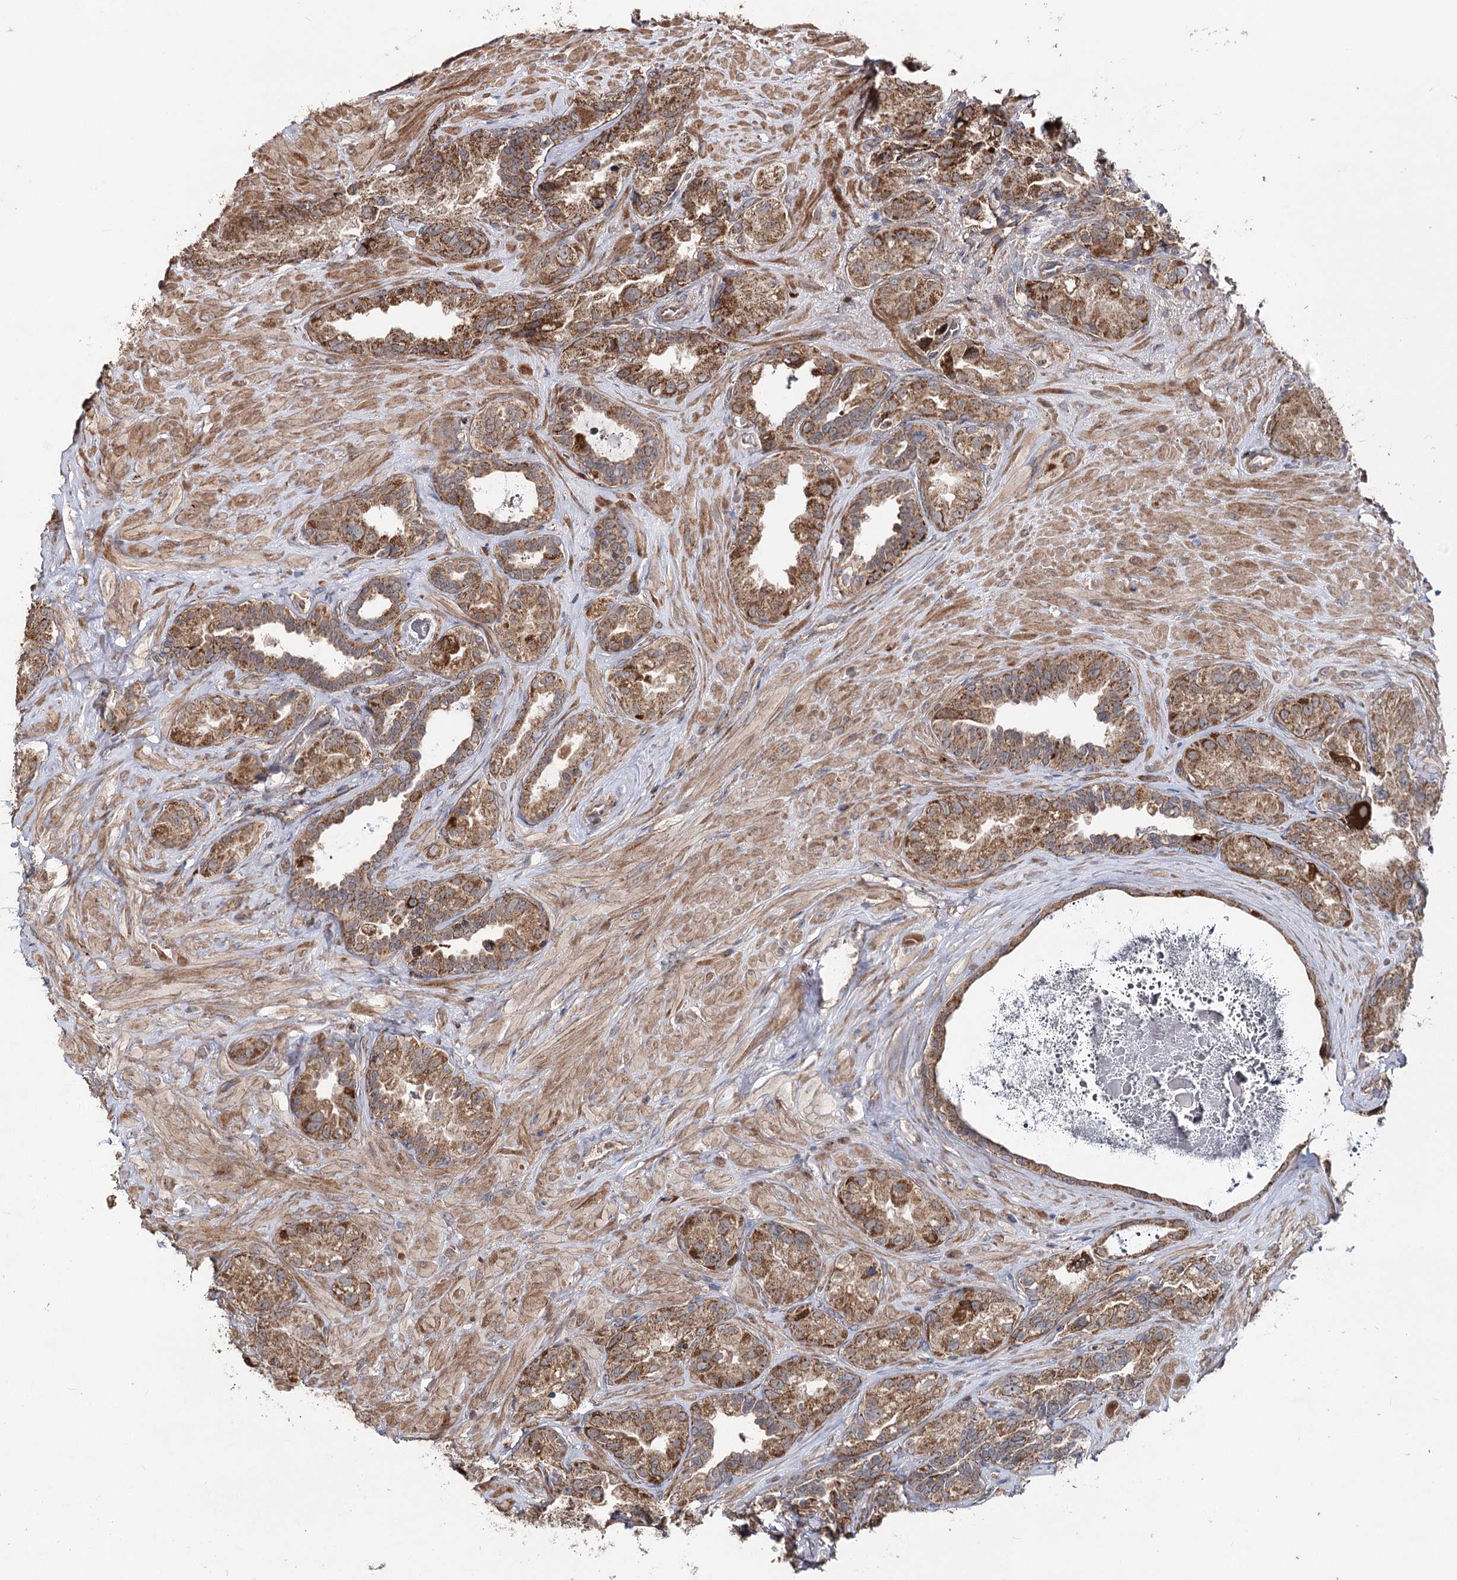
{"staining": {"intensity": "moderate", "quantity": ">75%", "location": "cytoplasmic/membranous"}, "tissue": "seminal vesicle", "cell_type": "Glandular cells", "image_type": "normal", "snomed": [{"axis": "morphology", "description": "Normal tissue, NOS"}, {"axis": "topography", "description": "Seminal veicle"}, {"axis": "topography", "description": "Peripheral nerve tissue"}], "caption": "Approximately >75% of glandular cells in normal seminal vesicle display moderate cytoplasmic/membranous protein expression as visualized by brown immunohistochemical staining.", "gene": "MINDY3", "patient": {"sex": "male", "age": 67}}